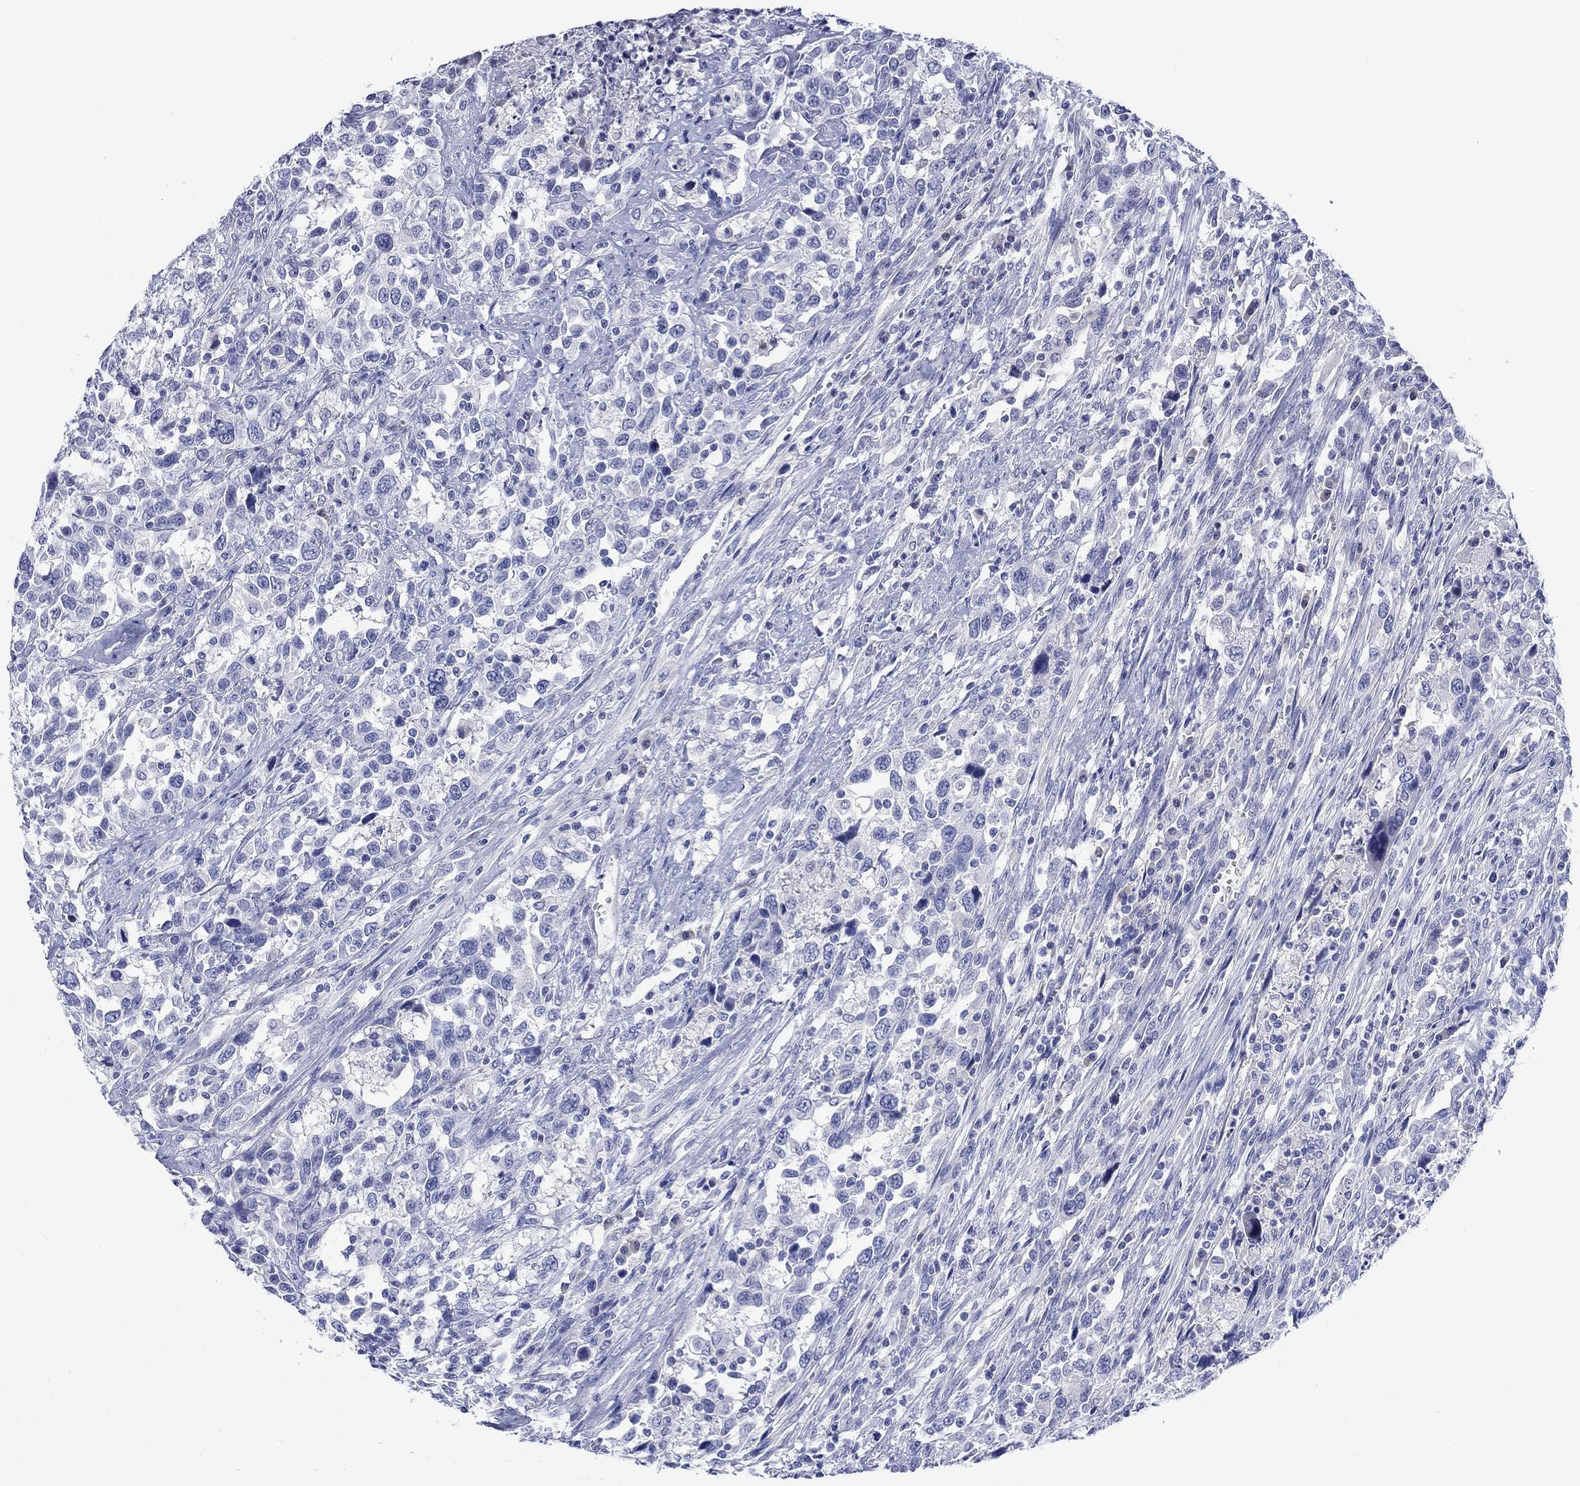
{"staining": {"intensity": "negative", "quantity": "none", "location": "none"}, "tissue": "urothelial cancer", "cell_type": "Tumor cells", "image_type": "cancer", "snomed": [{"axis": "morphology", "description": "Urothelial carcinoma, NOS"}, {"axis": "morphology", "description": "Urothelial carcinoma, High grade"}, {"axis": "topography", "description": "Urinary bladder"}], "caption": "This is a image of immunohistochemistry (IHC) staining of urothelial cancer, which shows no positivity in tumor cells.", "gene": "CACNG3", "patient": {"sex": "female", "age": 64}}